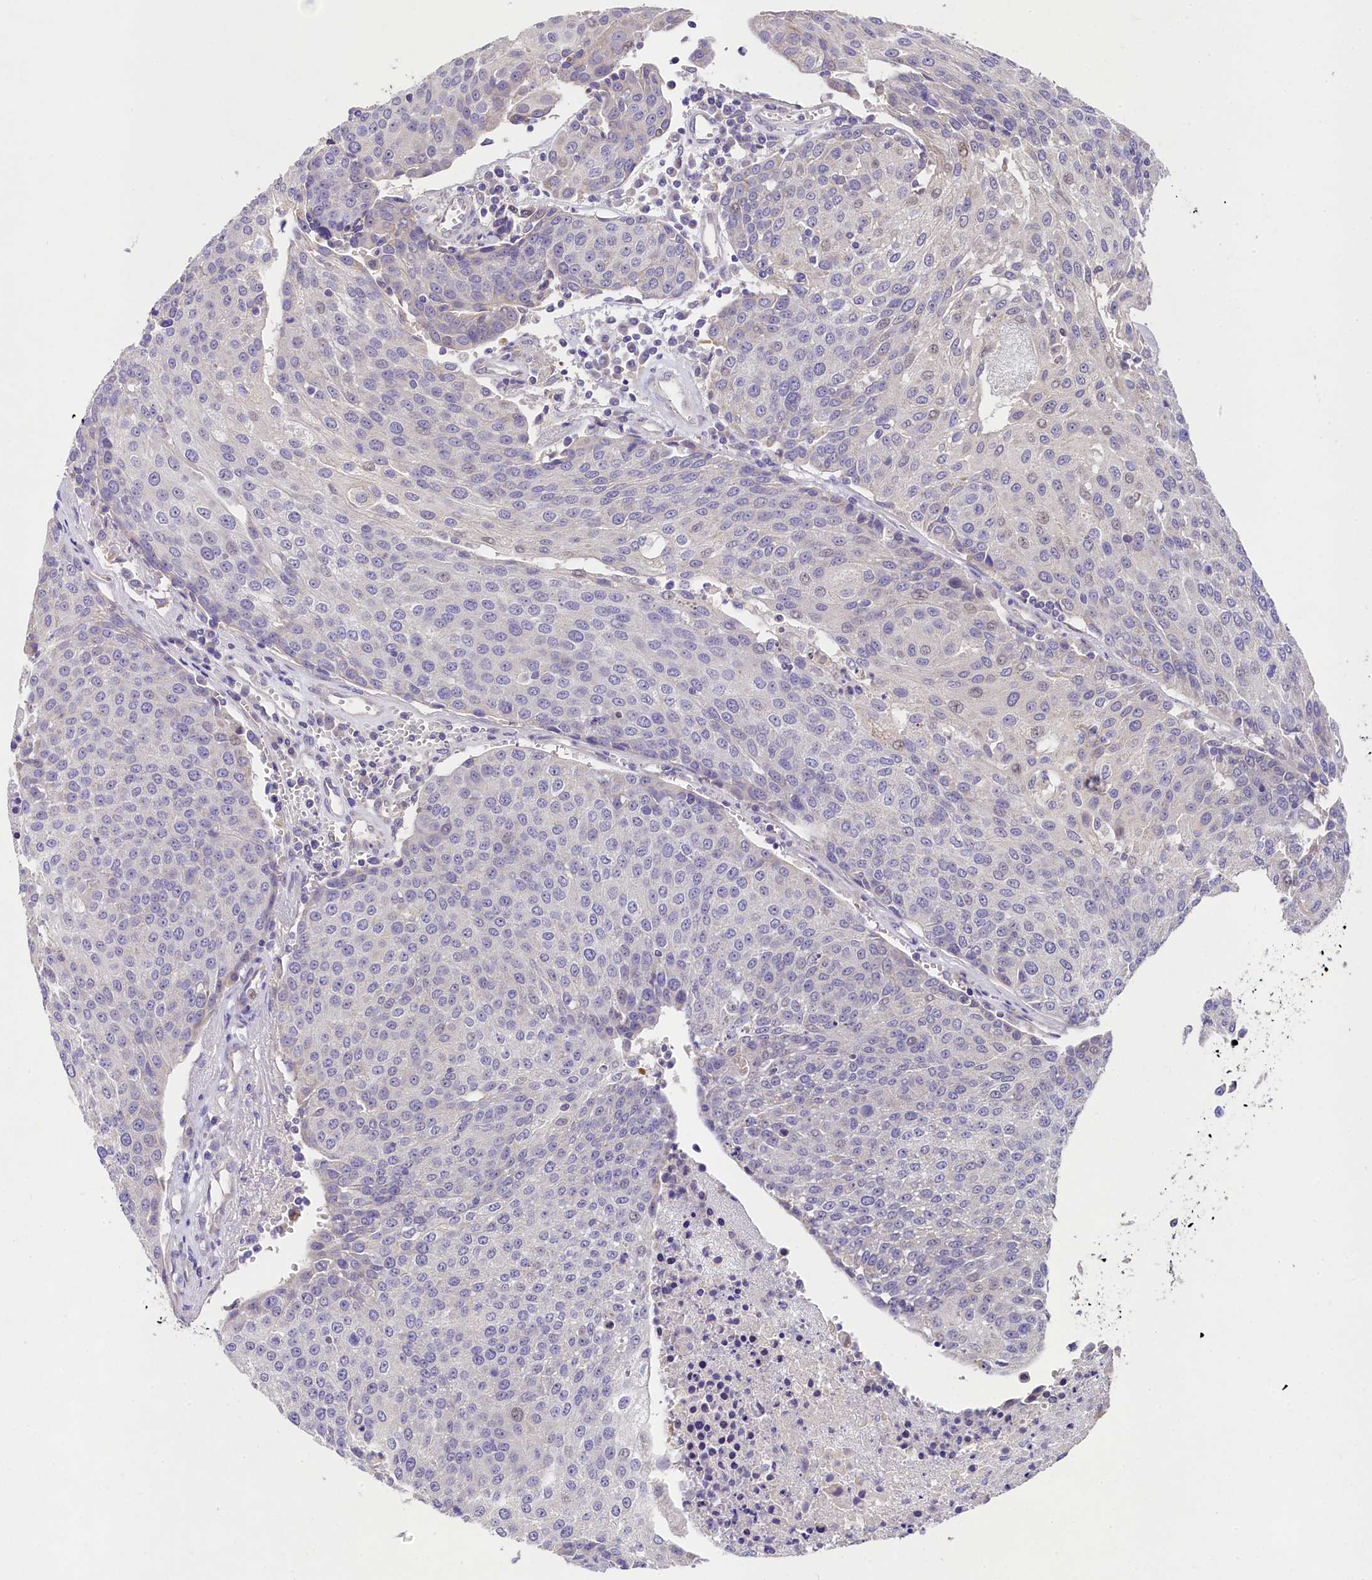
{"staining": {"intensity": "negative", "quantity": "none", "location": "none"}, "tissue": "urothelial cancer", "cell_type": "Tumor cells", "image_type": "cancer", "snomed": [{"axis": "morphology", "description": "Urothelial carcinoma, High grade"}, {"axis": "topography", "description": "Urinary bladder"}], "caption": "Immunohistochemical staining of urothelial cancer displays no significant positivity in tumor cells.", "gene": "FXYD6", "patient": {"sex": "female", "age": 85}}